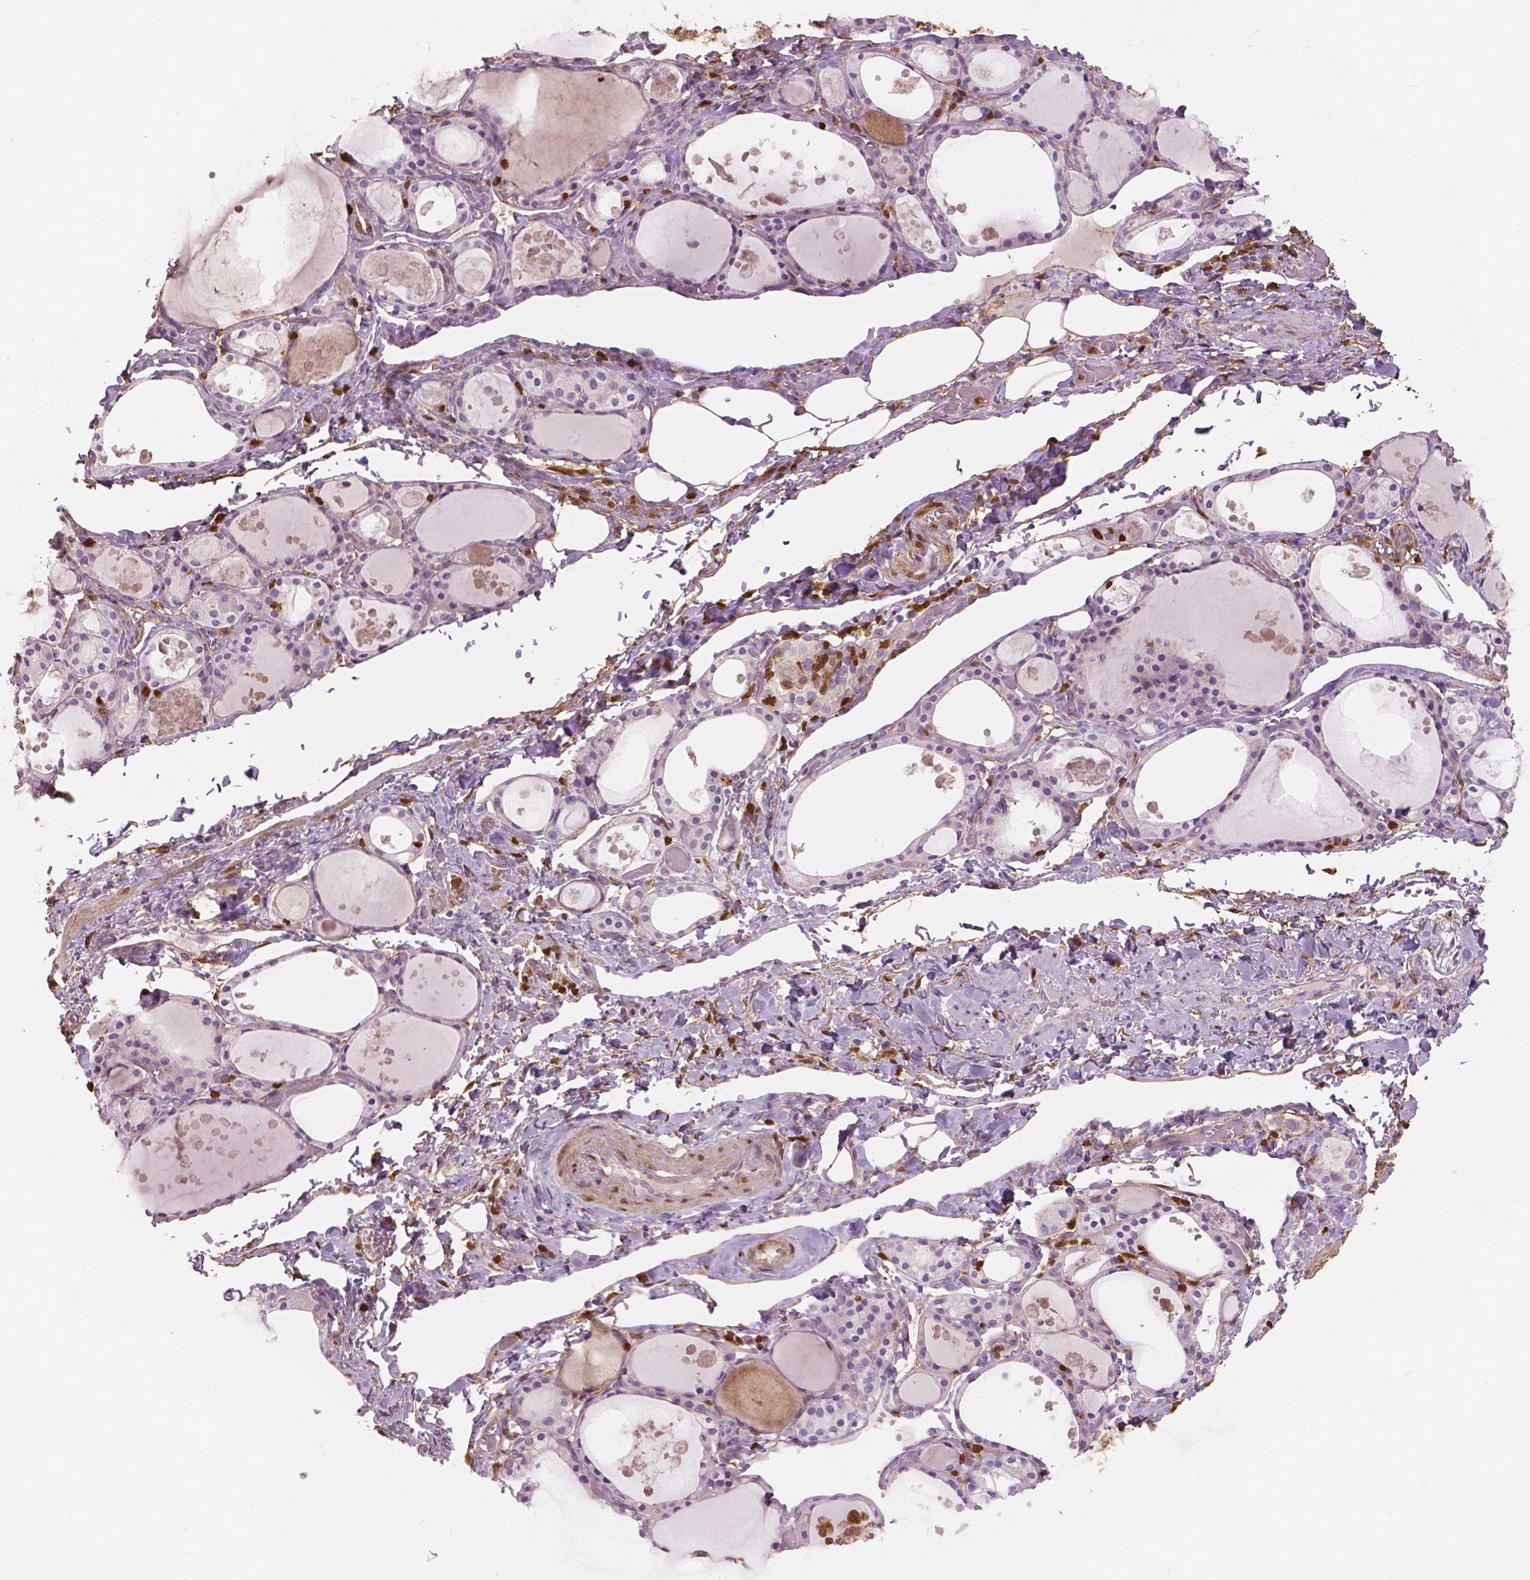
{"staining": {"intensity": "negative", "quantity": "none", "location": "none"}, "tissue": "thyroid gland", "cell_type": "Glandular cells", "image_type": "normal", "snomed": [{"axis": "morphology", "description": "Normal tissue, NOS"}, {"axis": "topography", "description": "Thyroid gland"}], "caption": "Thyroid gland stained for a protein using immunohistochemistry shows no expression glandular cells.", "gene": "S100A4", "patient": {"sex": "male", "age": 68}}